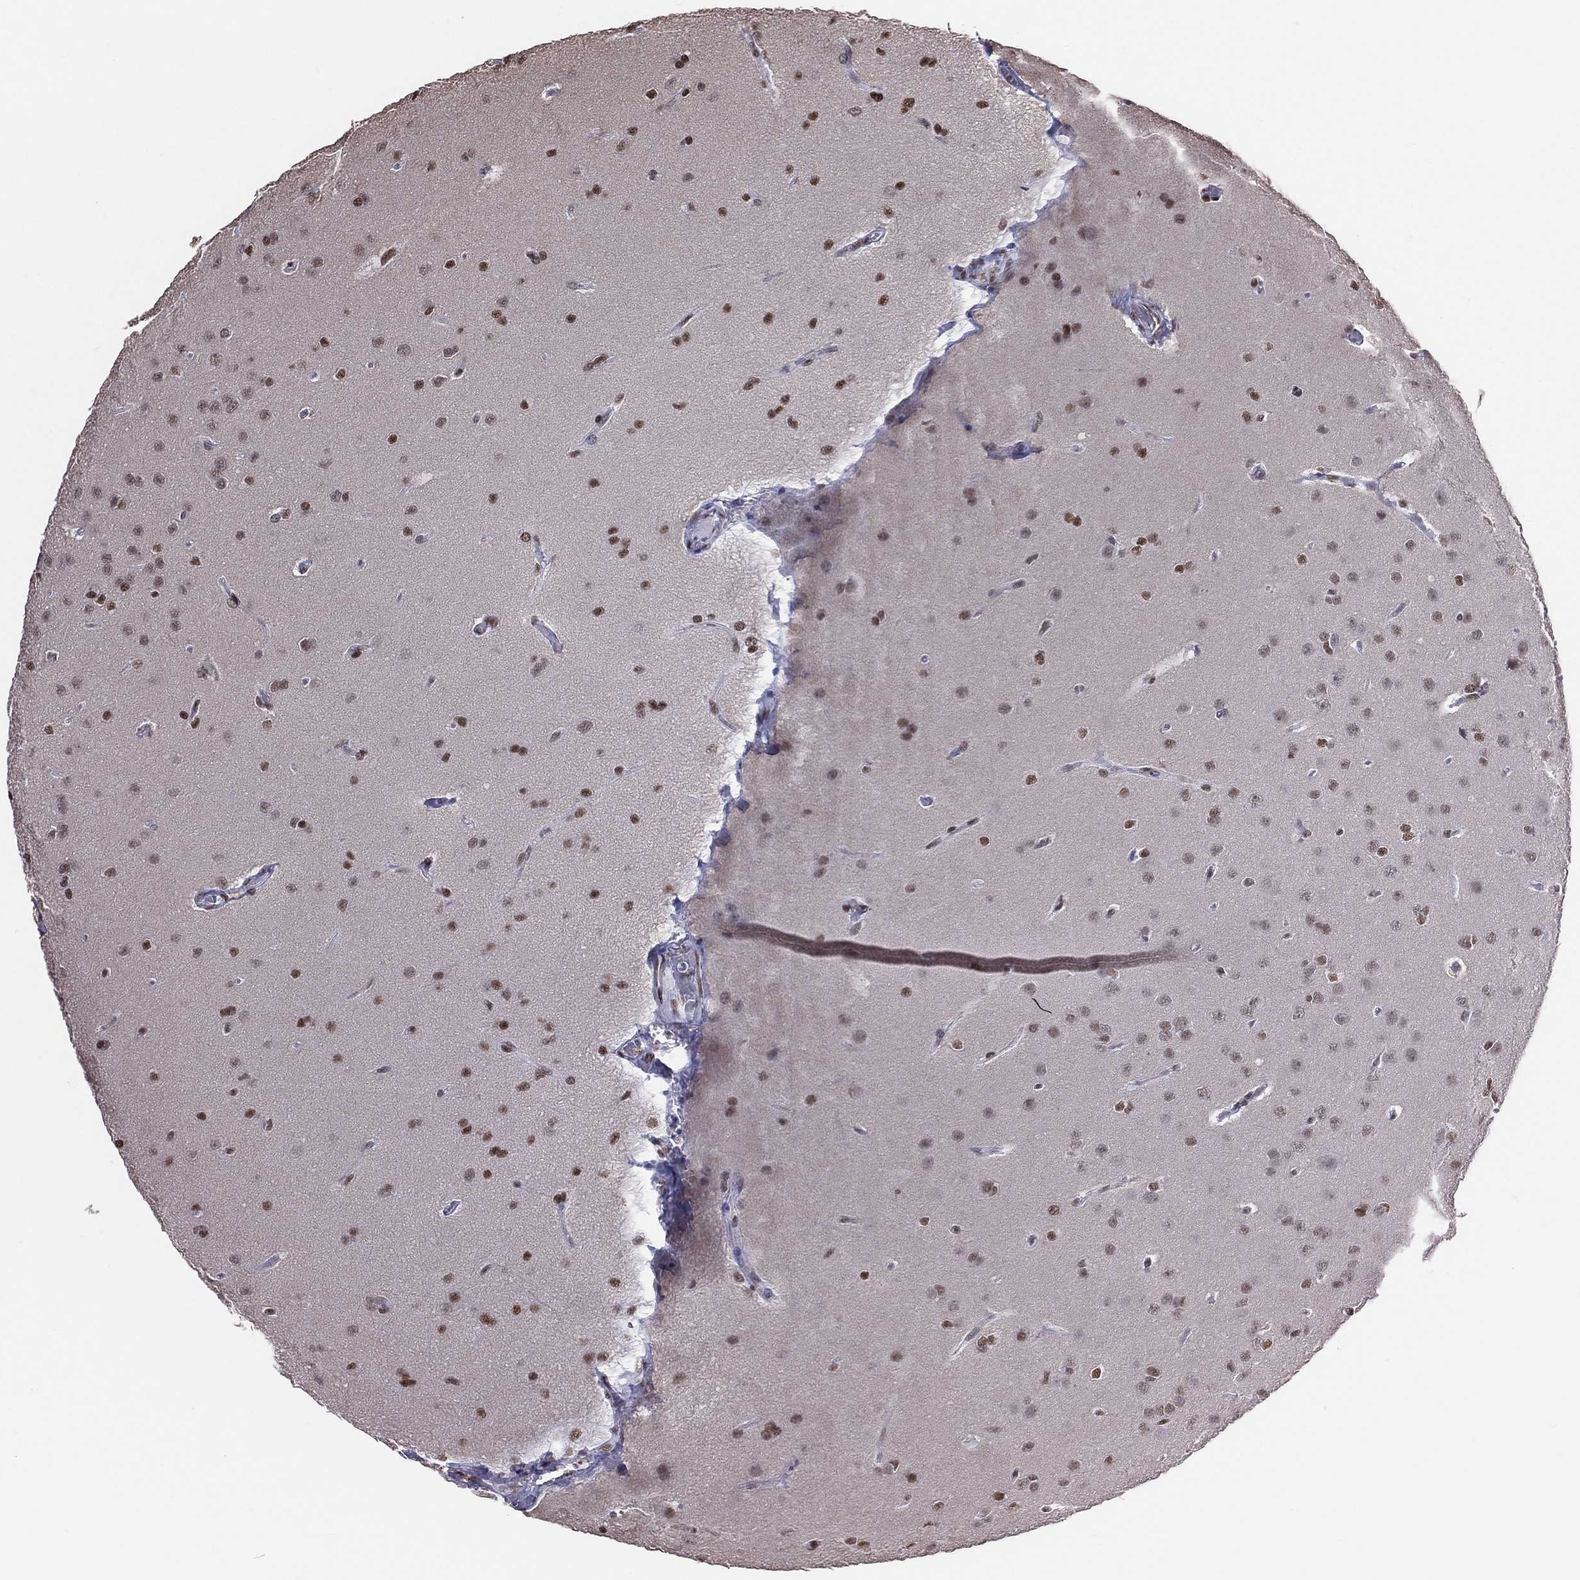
{"staining": {"intensity": "strong", "quantity": "25%-75%", "location": "nuclear"}, "tissue": "glioma", "cell_type": "Tumor cells", "image_type": "cancer", "snomed": [{"axis": "morphology", "description": "Glioma, malignant, Low grade"}, {"axis": "topography", "description": "Brain"}], "caption": "Strong nuclear protein positivity is present in about 25%-75% of tumor cells in glioma.", "gene": "ZNF7", "patient": {"sex": "female", "age": 32}}